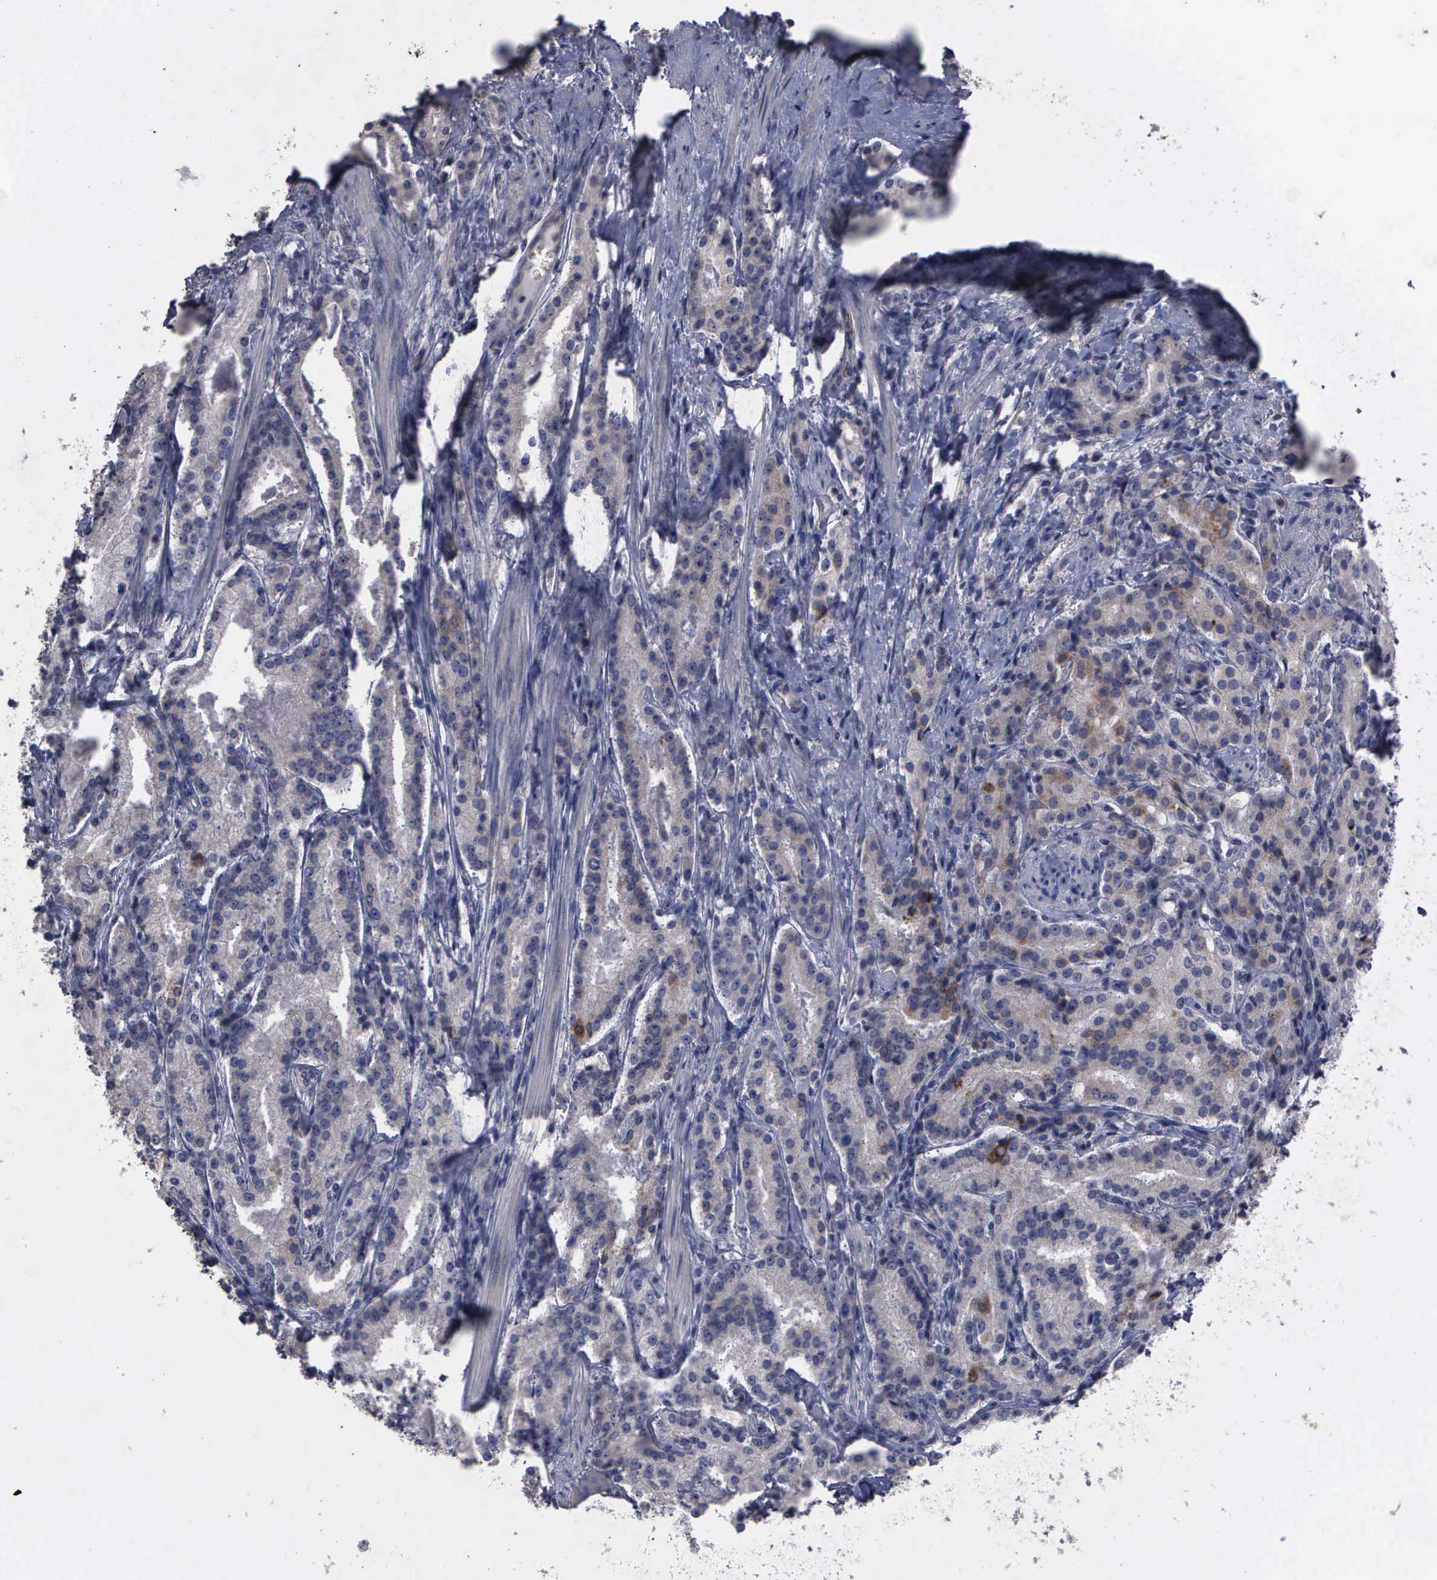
{"staining": {"intensity": "weak", "quantity": "<25%", "location": "cytoplasmic/membranous"}, "tissue": "prostate cancer", "cell_type": "Tumor cells", "image_type": "cancer", "snomed": [{"axis": "morphology", "description": "Adenocarcinoma, Medium grade"}, {"axis": "topography", "description": "Prostate"}], "caption": "This image is of prostate adenocarcinoma (medium-grade) stained with IHC to label a protein in brown with the nuclei are counter-stained blue. There is no expression in tumor cells.", "gene": "CRKL", "patient": {"sex": "male", "age": 72}}